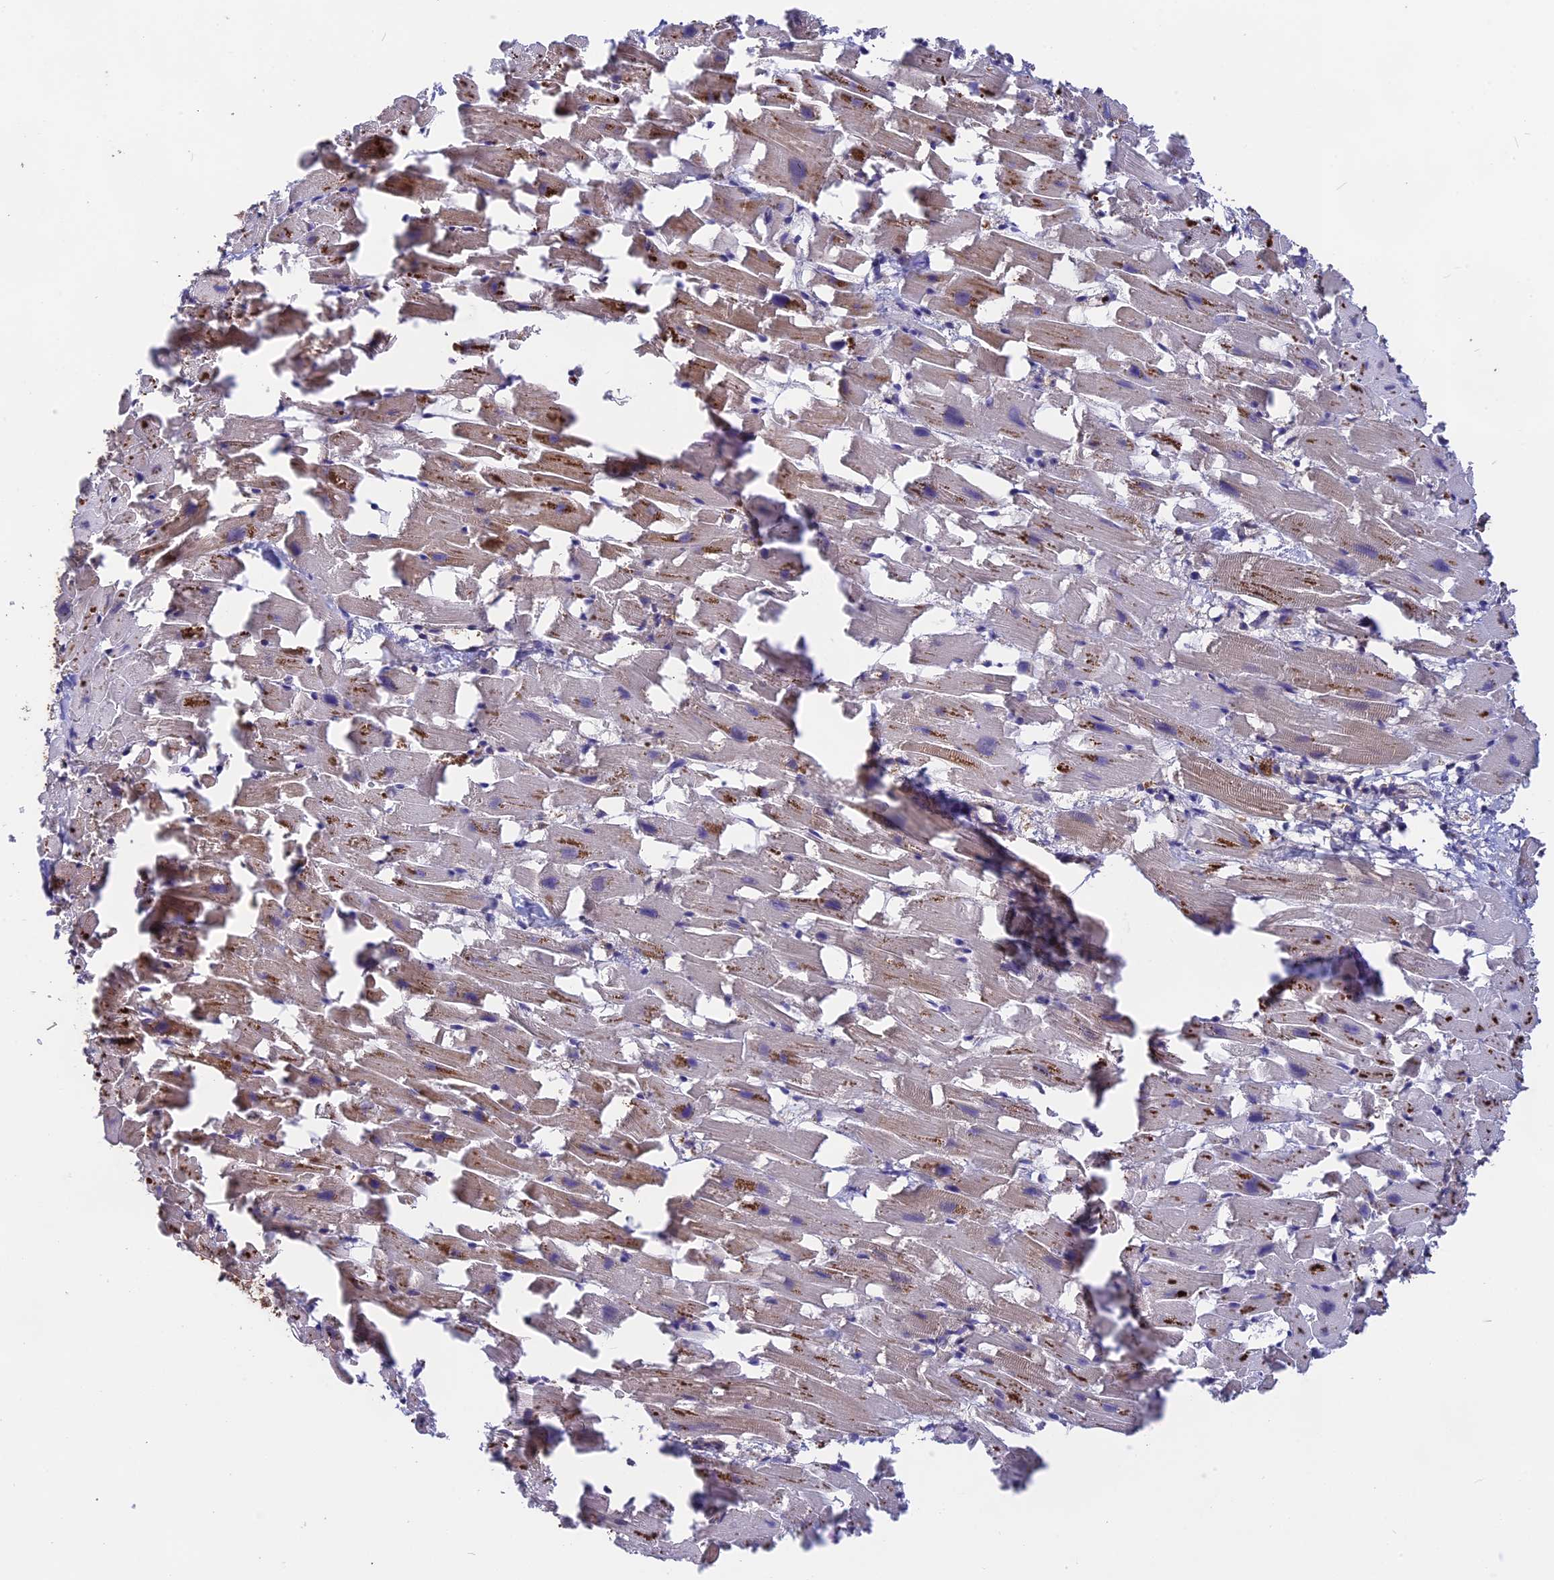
{"staining": {"intensity": "moderate", "quantity": "25%-75%", "location": "cytoplasmic/membranous"}, "tissue": "heart muscle", "cell_type": "Cardiomyocytes", "image_type": "normal", "snomed": [{"axis": "morphology", "description": "Normal tissue, NOS"}, {"axis": "topography", "description": "Heart"}], "caption": "The image shows immunohistochemical staining of benign heart muscle. There is moderate cytoplasmic/membranous positivity is identified in approximately 25%-75% of cardiomyocytes.", "gene": "NUDT8", "patient": {"sex": "female", "age": 64}}